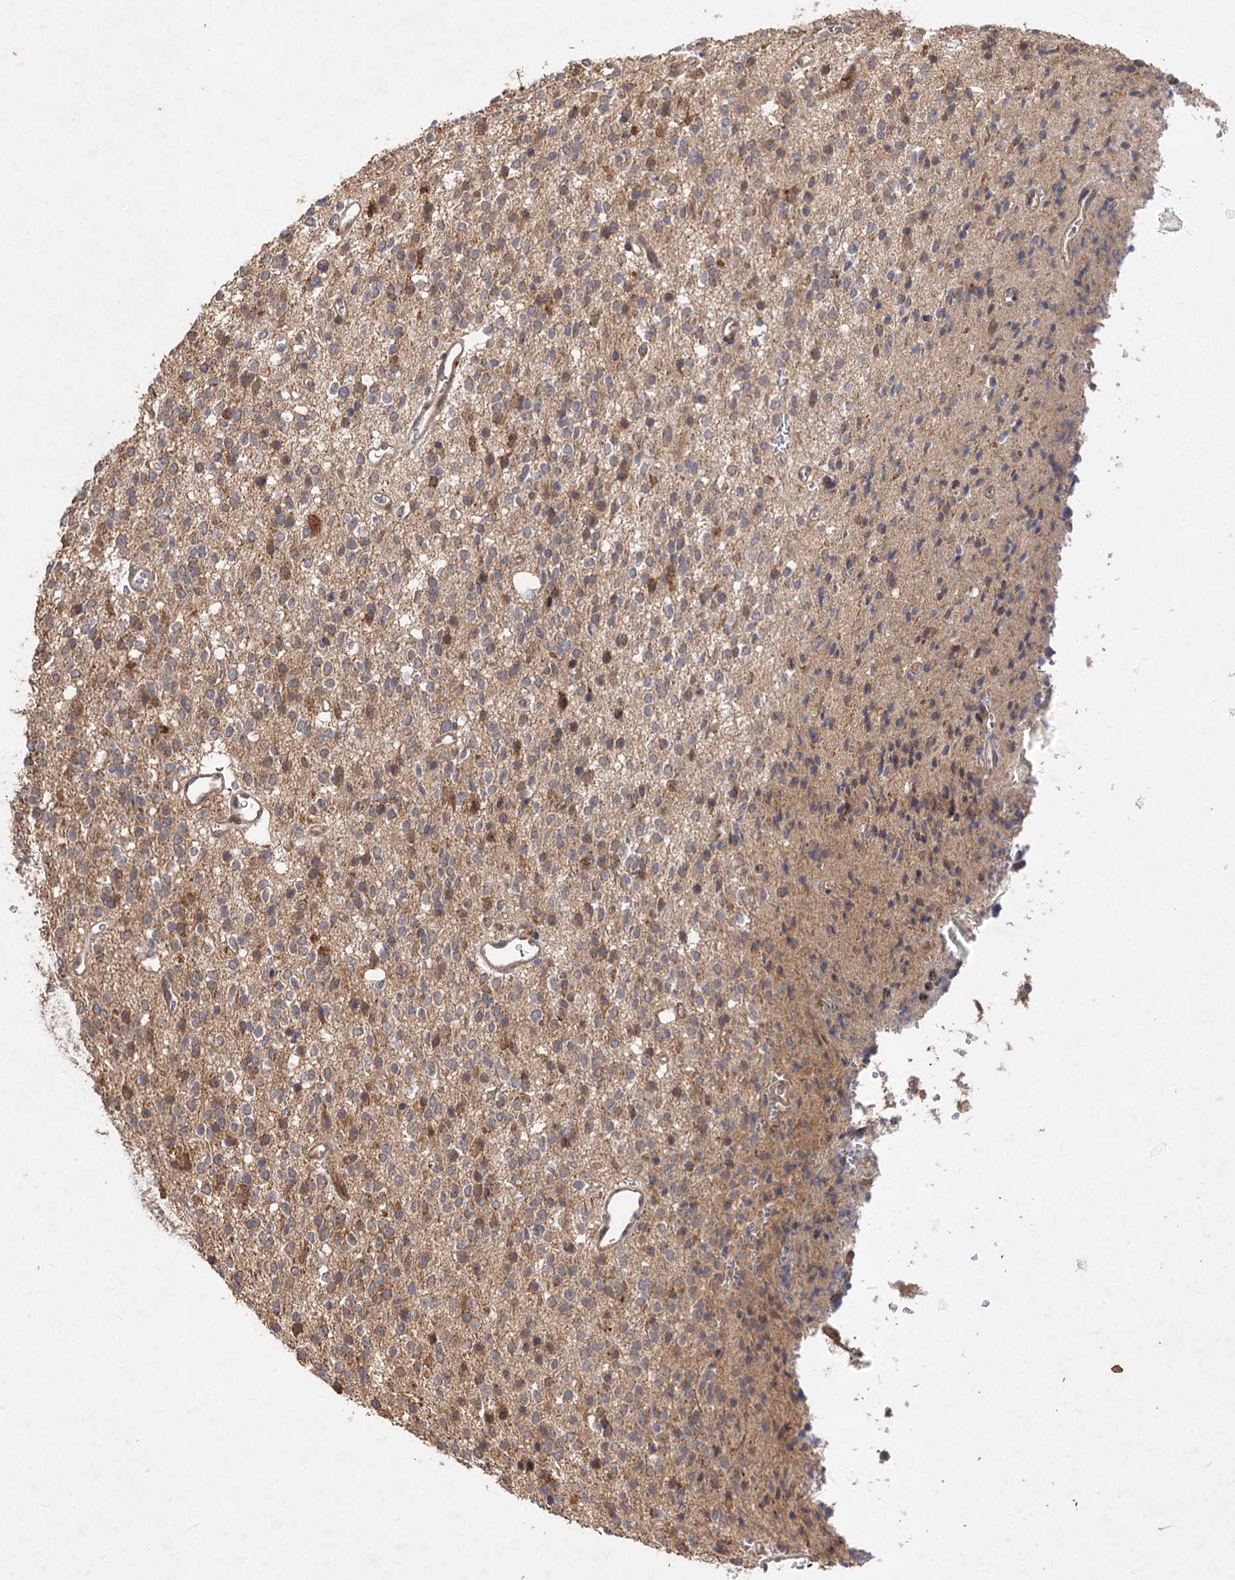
{"staining": {"intensity": "negative", "quantity": "none", "location": "none"}, "tissue": "glioma", "cell_type": "Tumor cells", "image_type": "cancer", "snomed": [{"axis": "morphology", "description": "Glioma, malignant, High grade"}, {"axis": "topography", "description": "Brain"}], "caption": "Immunohistochemical staining of human glioma exhibits no significant expression in tumor cells.", "gene": "FBXW8", "patient": {"sex": "male", "age": 34}}